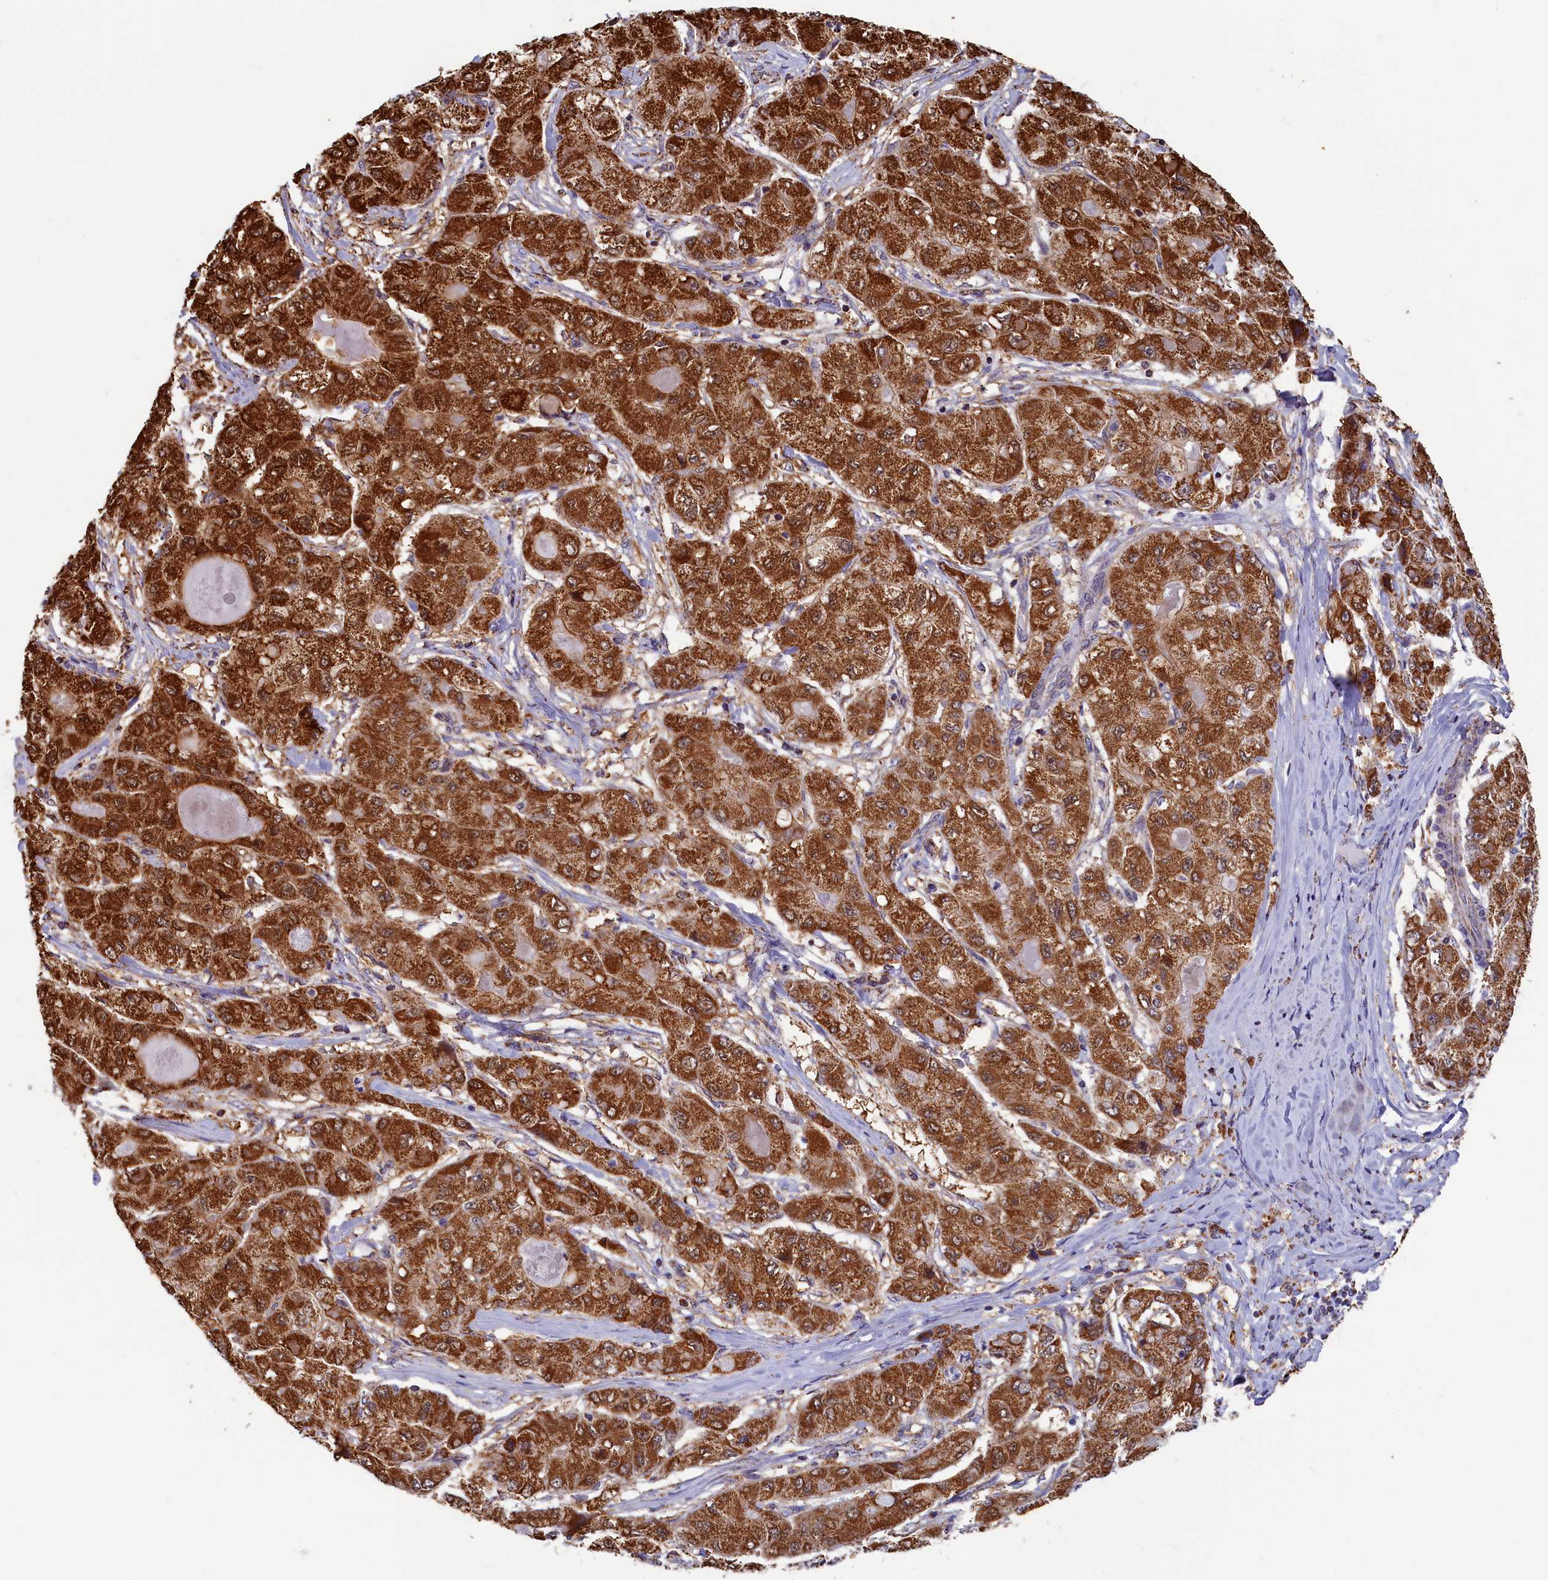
{"staining": {"intensity": "strong", "quantity": ">75%", "location": "cytoplasmic/membranous"}, "tissue": "liver cancer", "cell_type": "Tumor cells", "image_type": "cancer", "snomed": [{"axis": "morphology", "description": "Carcinoma, Hepatocellular, NOS"}, {"axis": "topography", "description": "Liver"}], "caption": "Protein analysis of liver cancer (hepatocellular carcinoma) tissue reveals strong cytoplasmic/membranous expression in about >75% of tumor cells.", "gene": "SPR", "patient": {"sex": "male", "age": 80}}